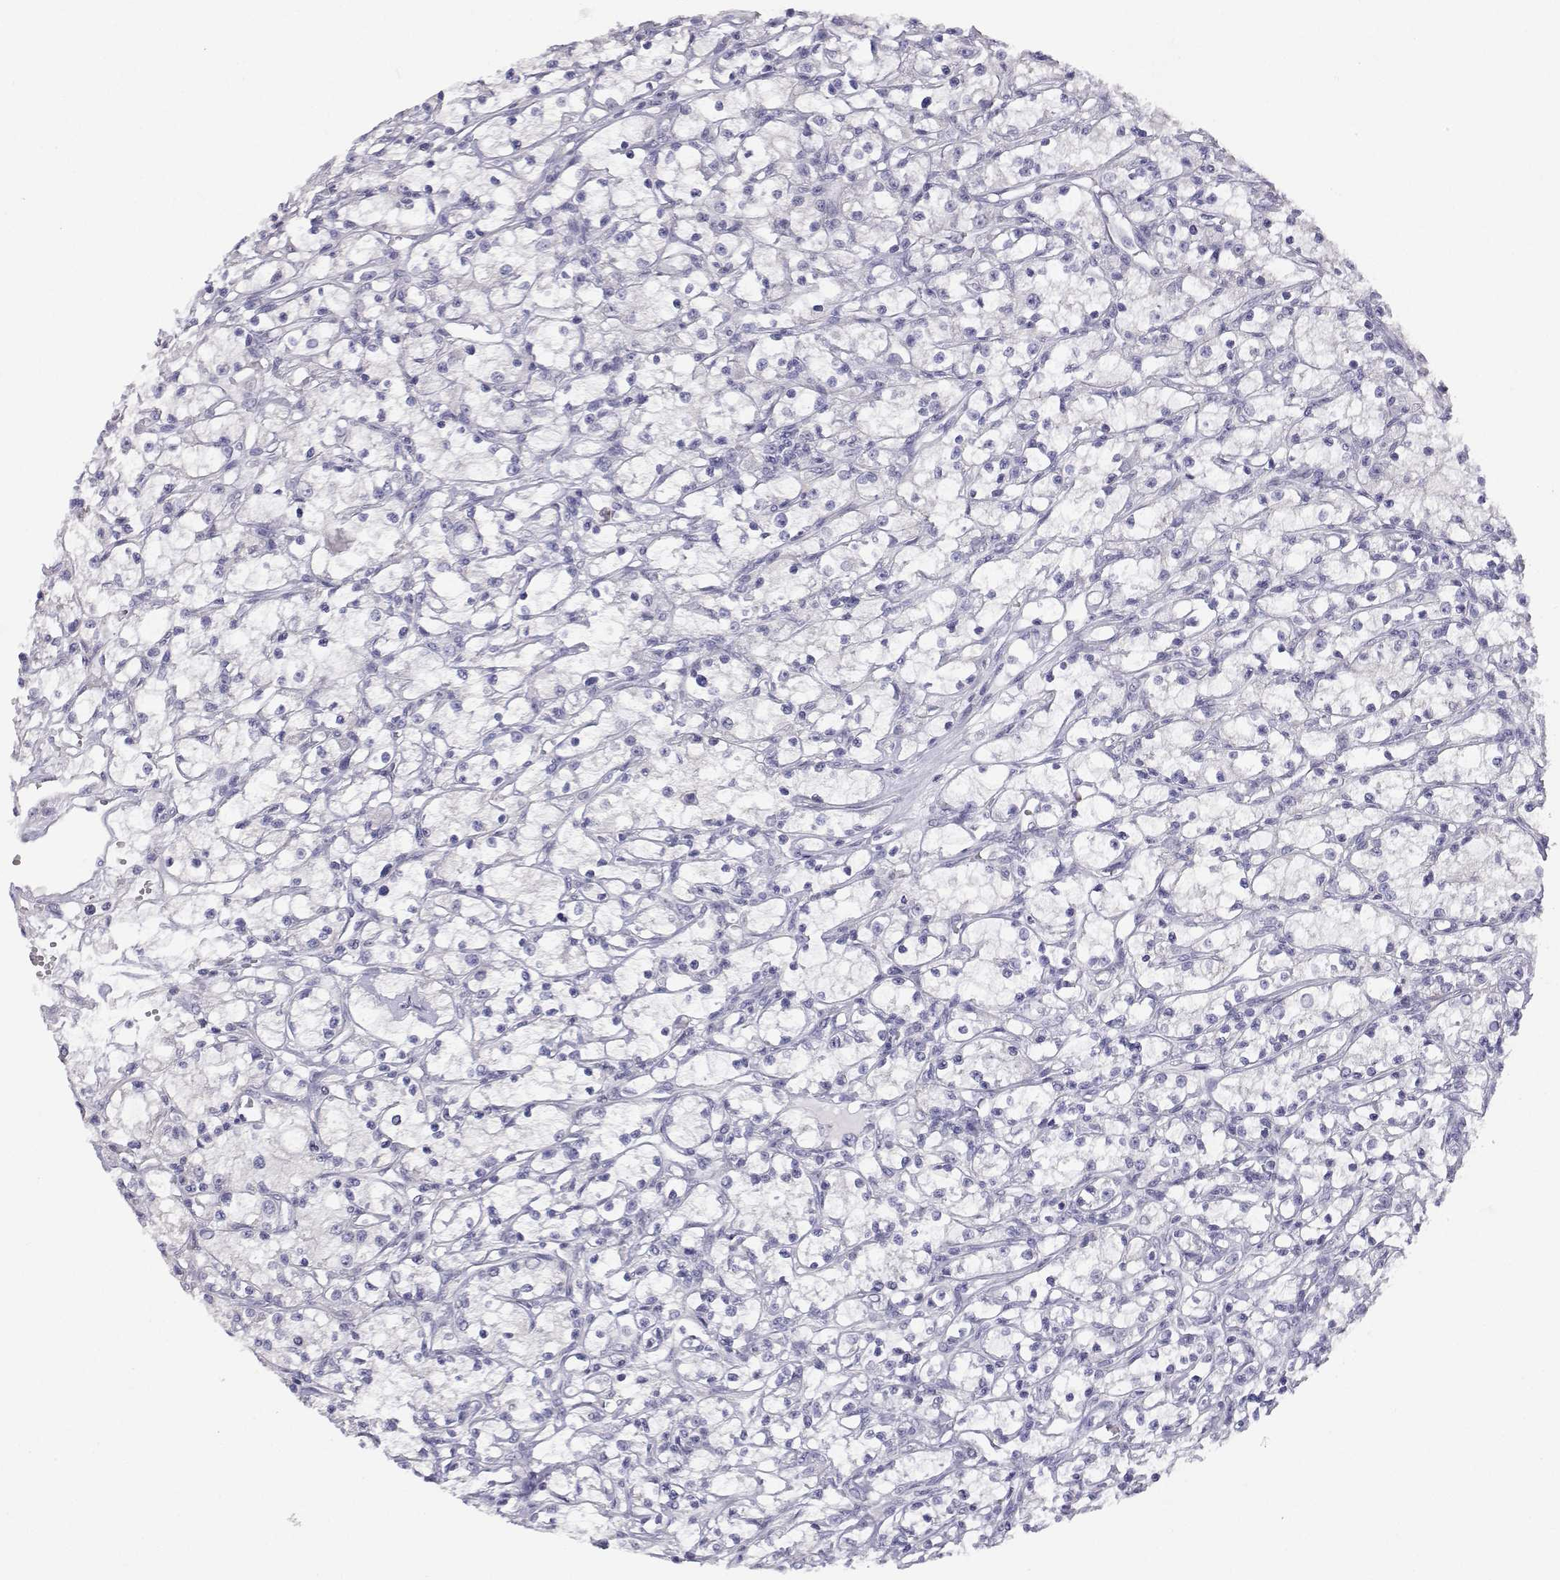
{"staining": {"intensity": "negative", "quantity": "none", "location": "none"}, "tissue": "renal cancer", "cell_type": "Tumor cells", "image_type": "cancer", "snomed": [{"axis": "morphology", "description": "Adenocarcinoma, NOS"}, {"axis": "topography", "description": "Kidney"}], "caption": "Adenocarcinoma (renal) stained for a protein using immunohistochemistry (IHC) demonstrates no staining tumor cells.", "gene": "ANKRD65", "patient": {"sex": "female", "age": 59}}